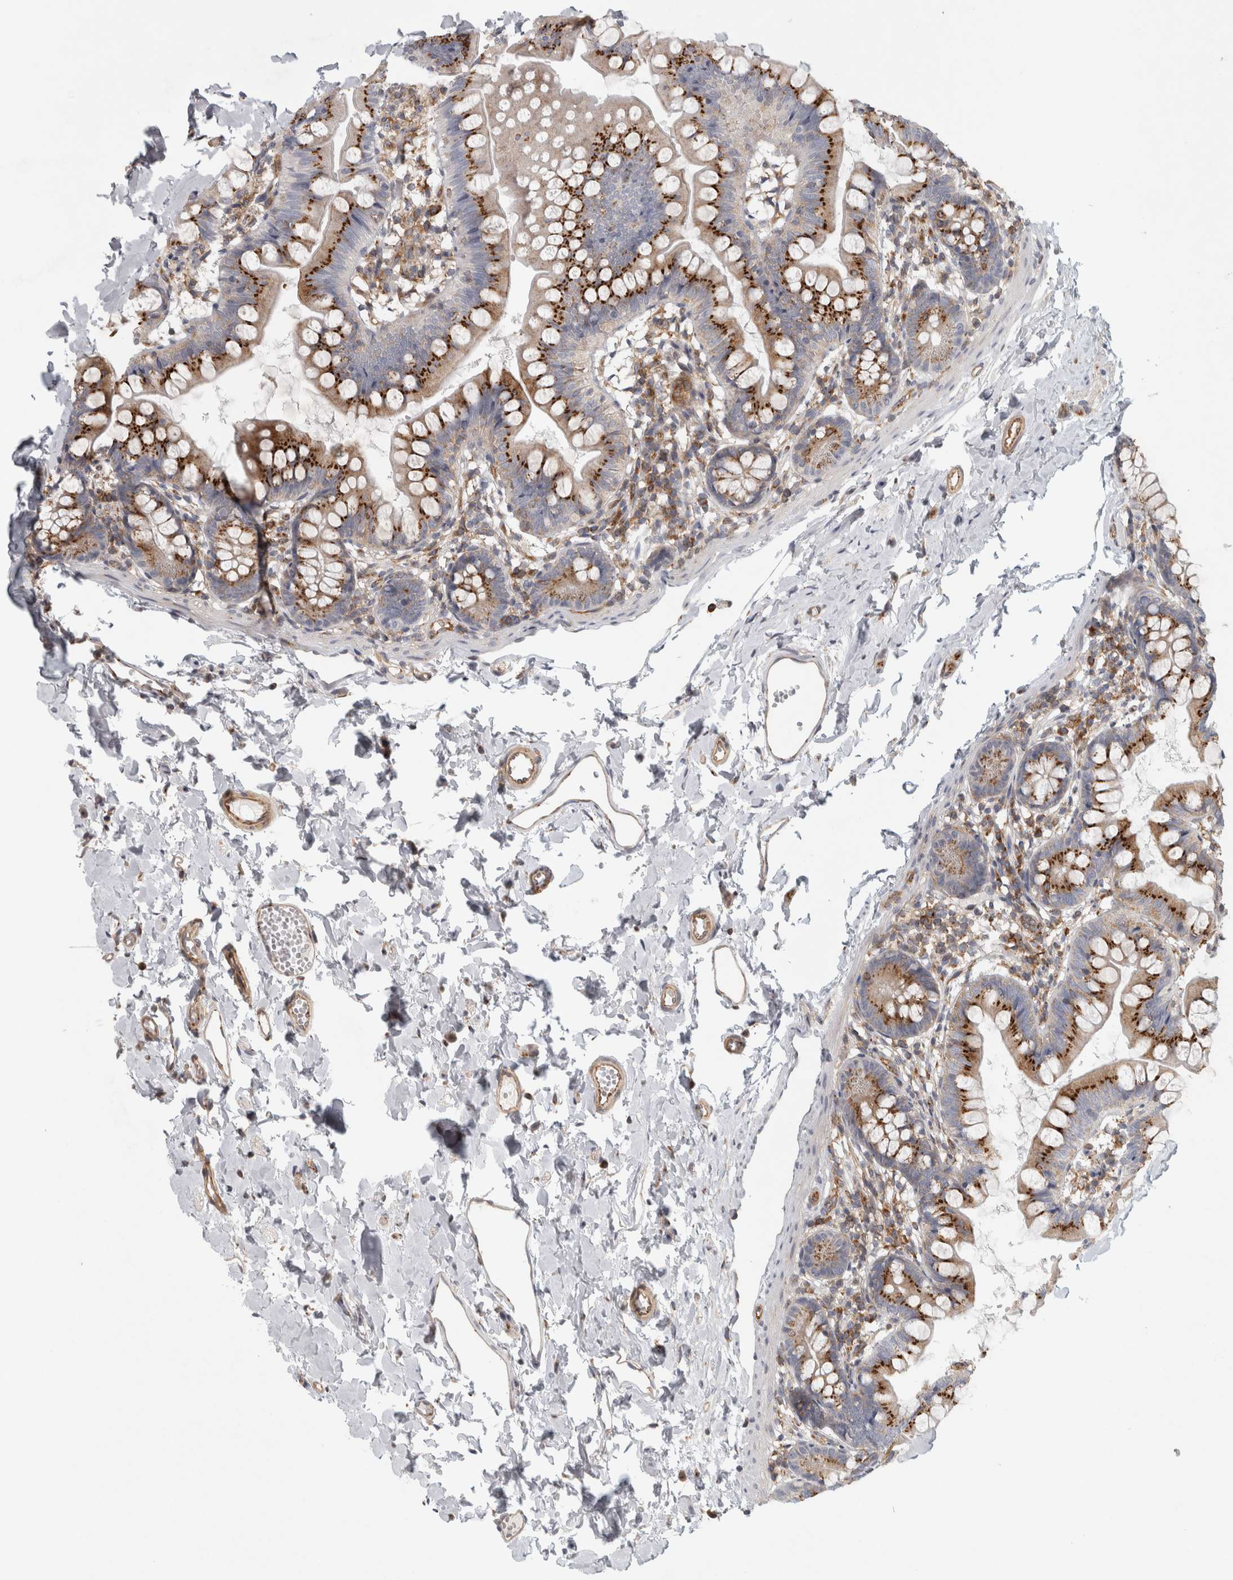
{"staining": {"intensity": "strong", "quantity": ">75%", "location": "cytoplasmic/membranous"}, "tissue": "small intestine", "cell_type": "Glandular cells", "image_type": "normal", "snomed": [{"axis": "morphology", "description": "Normal tissue, NOS"}, {"axis": "topography", "description": "Small intestine"}], "caption": "Small intestine stained with immunohistochemistry (IHC) shows strong cytoplasmic/membranous staining in approximately >75% of glandular cells. (IHC, brightfield microscopy, high magnification).", "gene": "PEX6", "patient": {"sex": "male", "age": 7}}